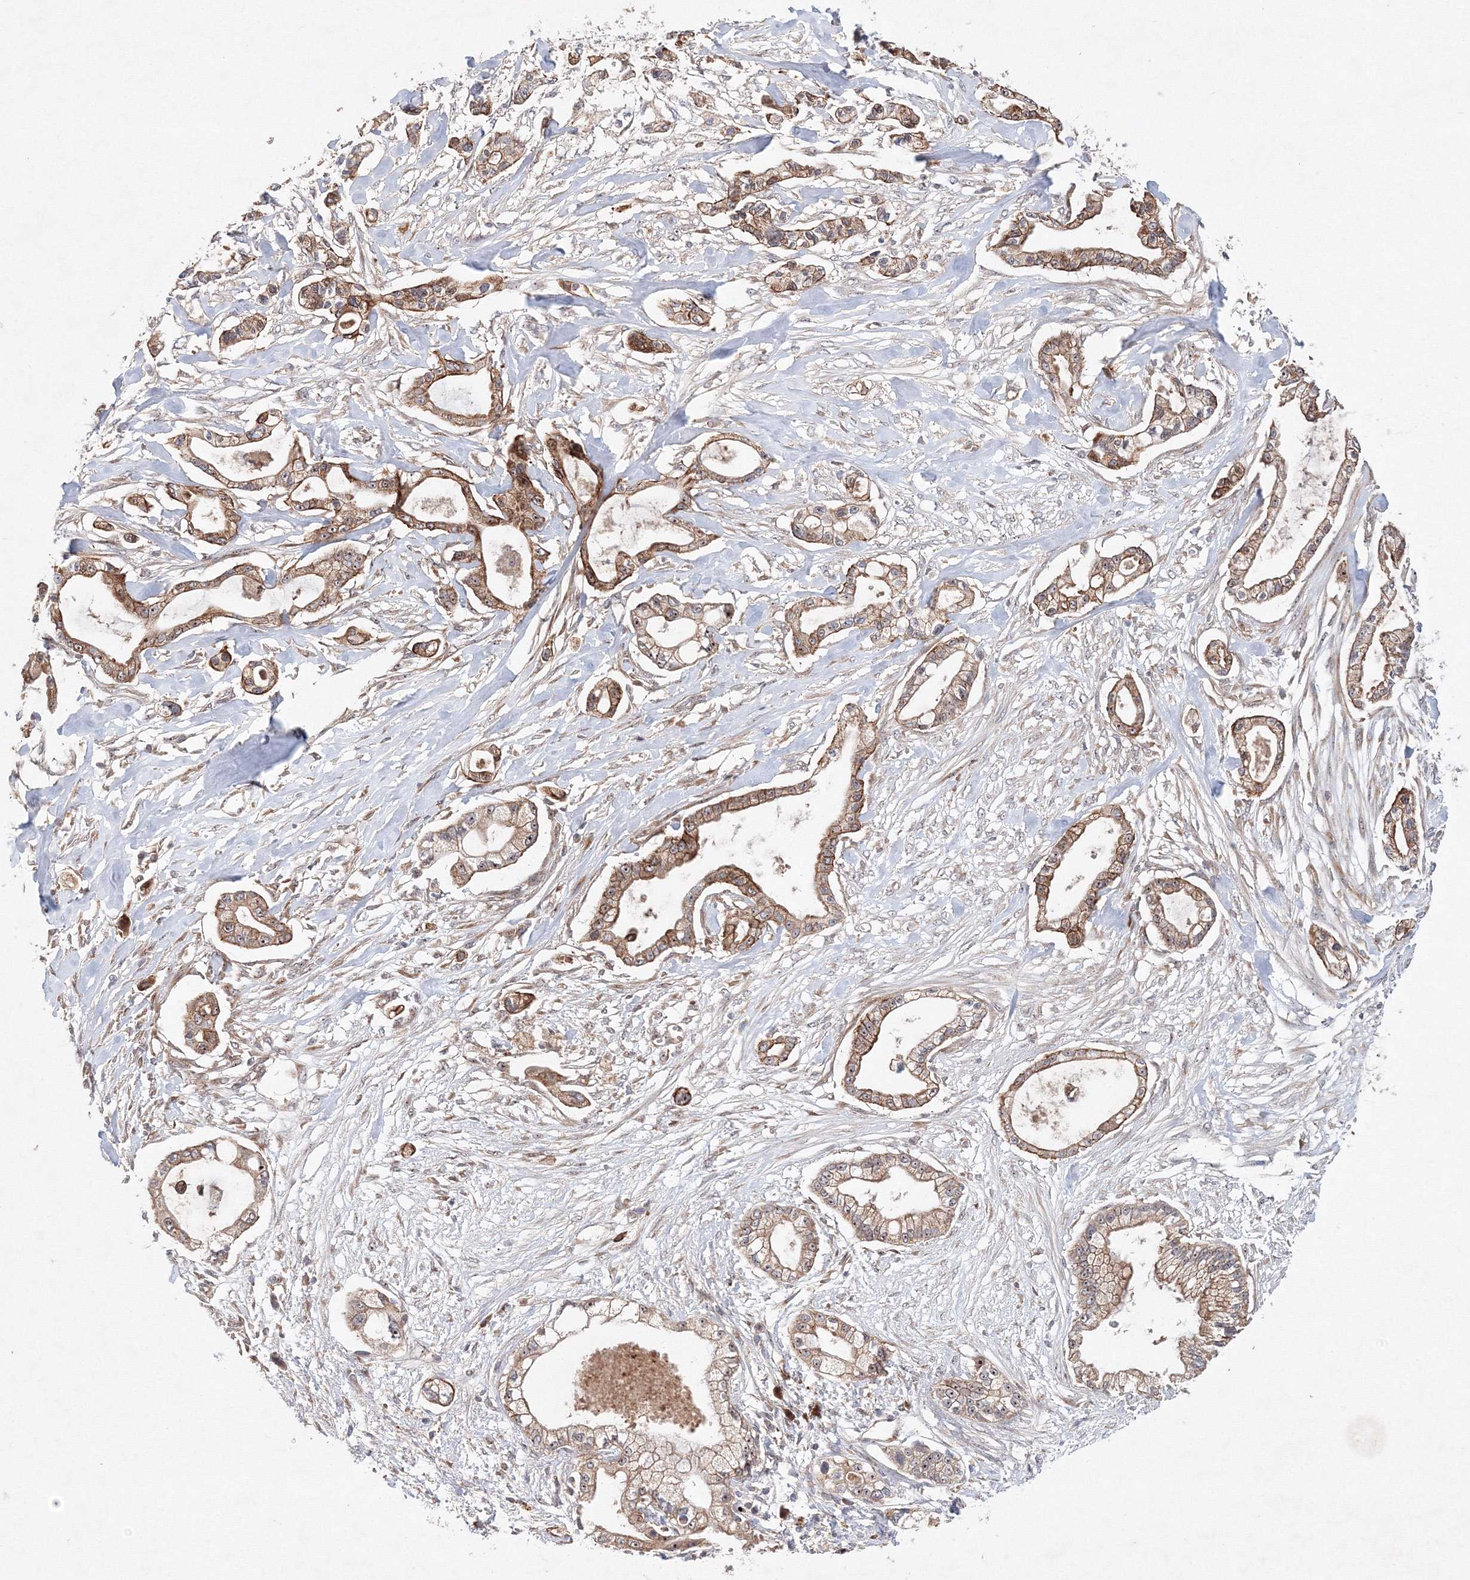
{"staining": {"intensity": "moderate", "quantity": ">75%", "location": "cytoplasmic/membranous,nuclear"}, "tissue": "pancreatic cancer", "cell_type": "Tumor cells", "image_type": "cancer", "snomed": [{"axis": "morphology", "description": "Adenocarcinoma, NOS"}, {"axis": "topography", "description": "Pancreas"}], "caption": "Protein analysis of pancreatic cancer (adenocarcinoma) tissue displays moderate cytoplasmic/membranous and nuclear expression in about >75% of tumor cells.", "gene": "ANKAR", "patient": {"sex": "male", "age": 68}}